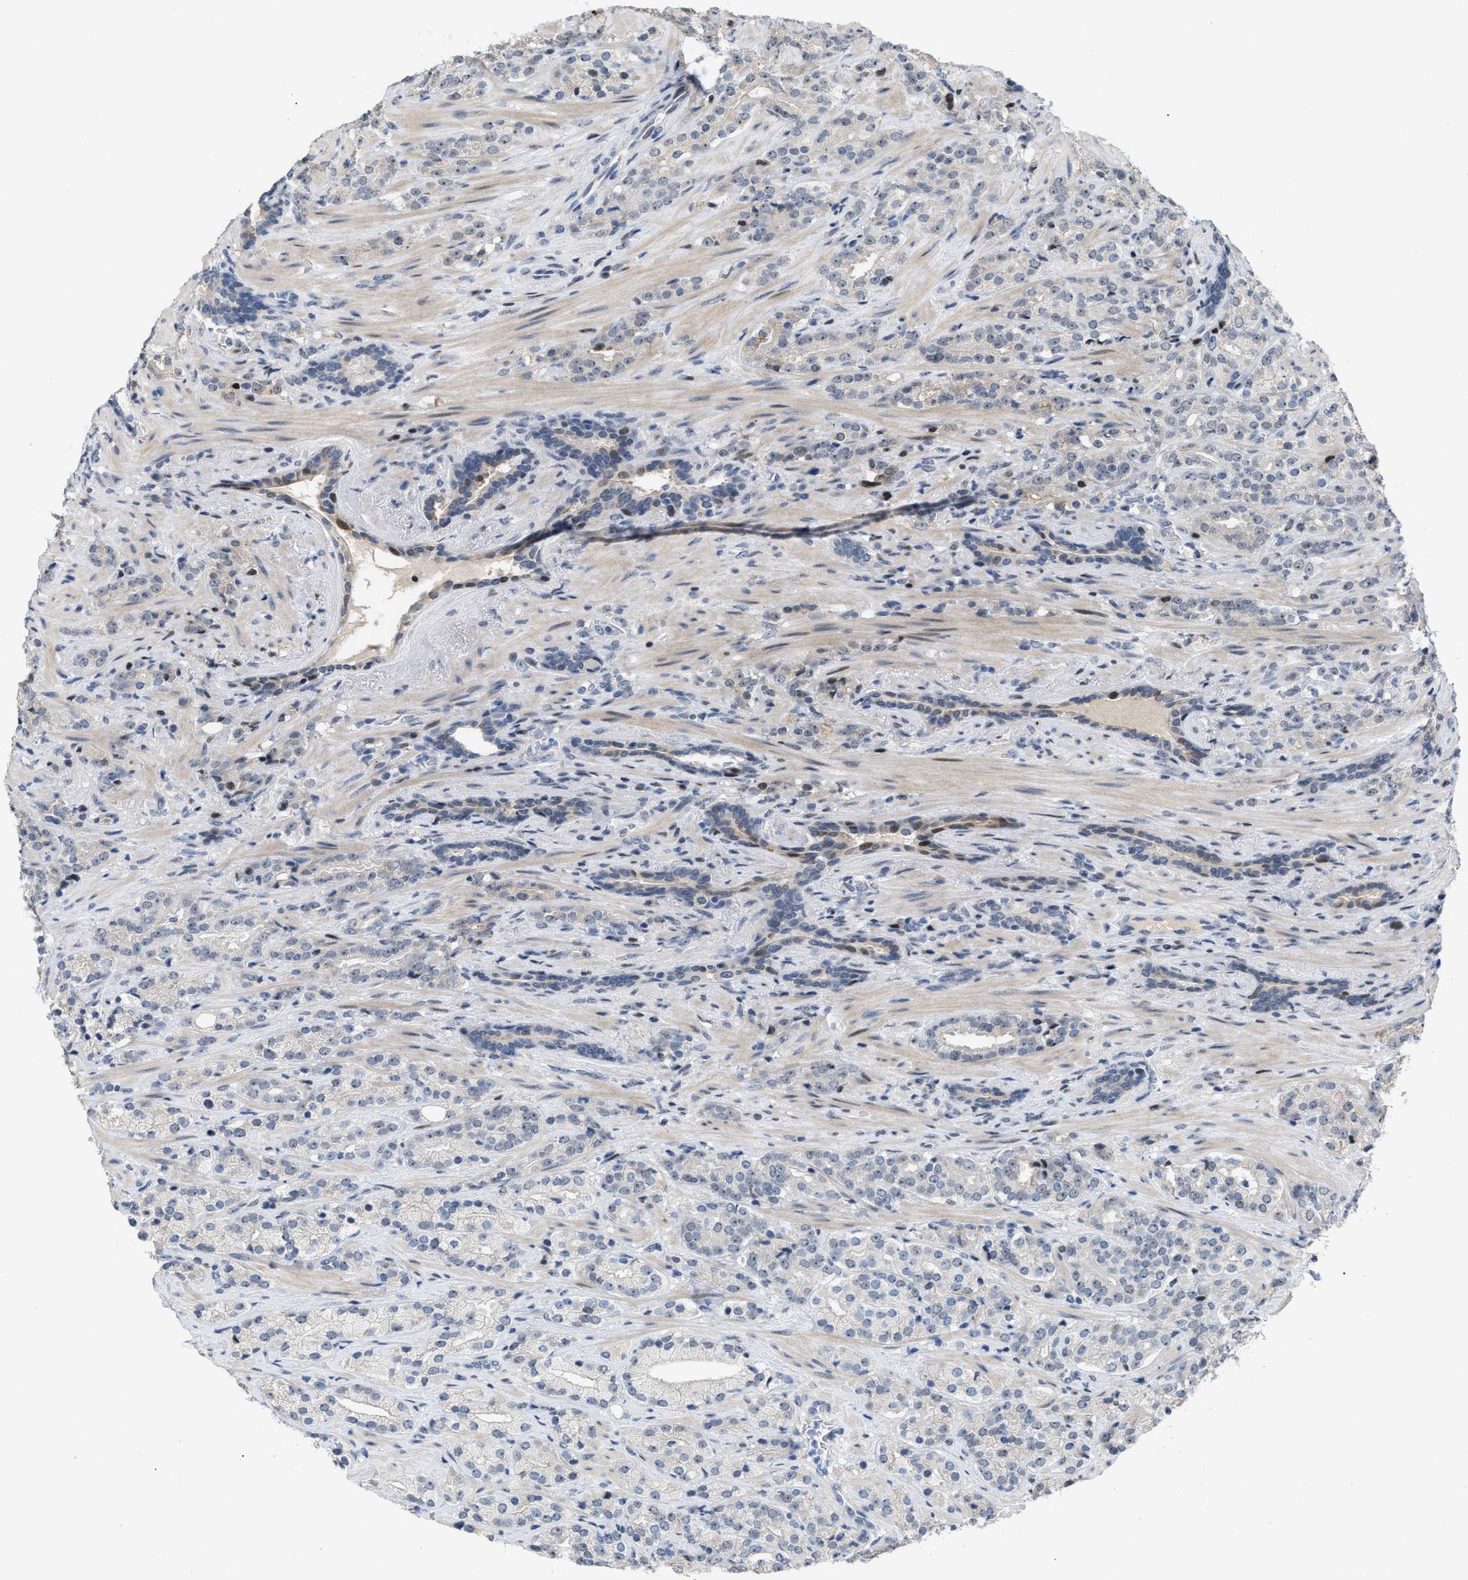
{"staining": {"intensity": "negative", "quantity": "none", "location": "none"}, "tissue": "prostate cancer", "cell_type": "Tumor cells", "image_type": "cancer", "snomed": [{"axis": "morphology", "description": "Adenocarcinoma, High grade"}, {"axis": "topography", "description": "Prostate"}], "caption": "Tumor cells are negative for protein expression in human high-grade adenocarcinoma (prostate).", "gene": "SETDB1", "patient": {"sex": "male", "age": 71}}